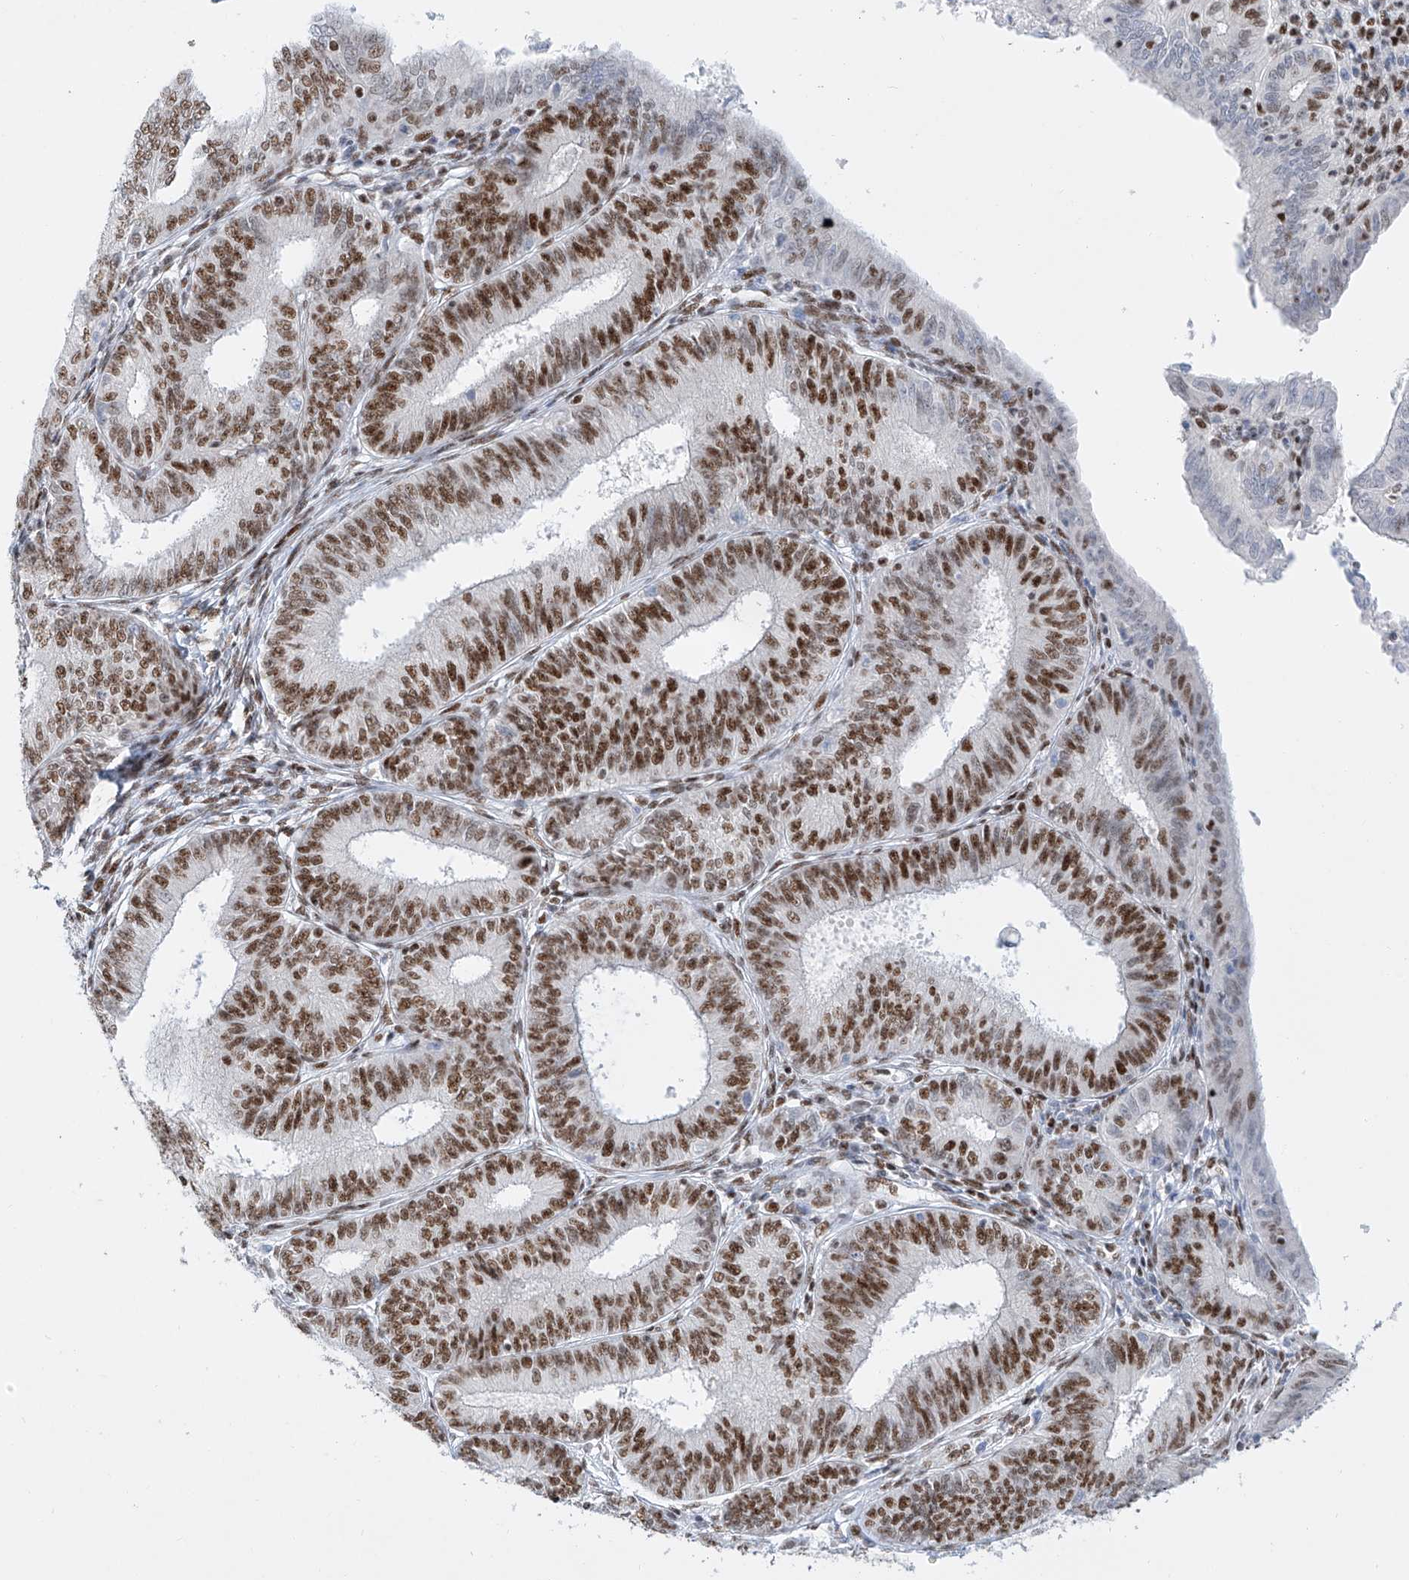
{"staining": {"intensity": "strong", "quantity": ">75%", "location": "nuclear"}, "tissue": "endometrial cancer", "cell_type": "Tumor cells", "image_type": "cancer", "snomed": [{"axis": "morphology", "description": "Adenocarcinoma, NOS"}, {"axis": "topography", "description": "Endometrium"}], "caption": "Approximately >75% of tumor cells in human endometrial cancer reveal strong nuclear protein positivity as visualized by brown immunohistochemical staining.", "gene": "TAF4", "patient": {"sex": "female", "age": 51}}